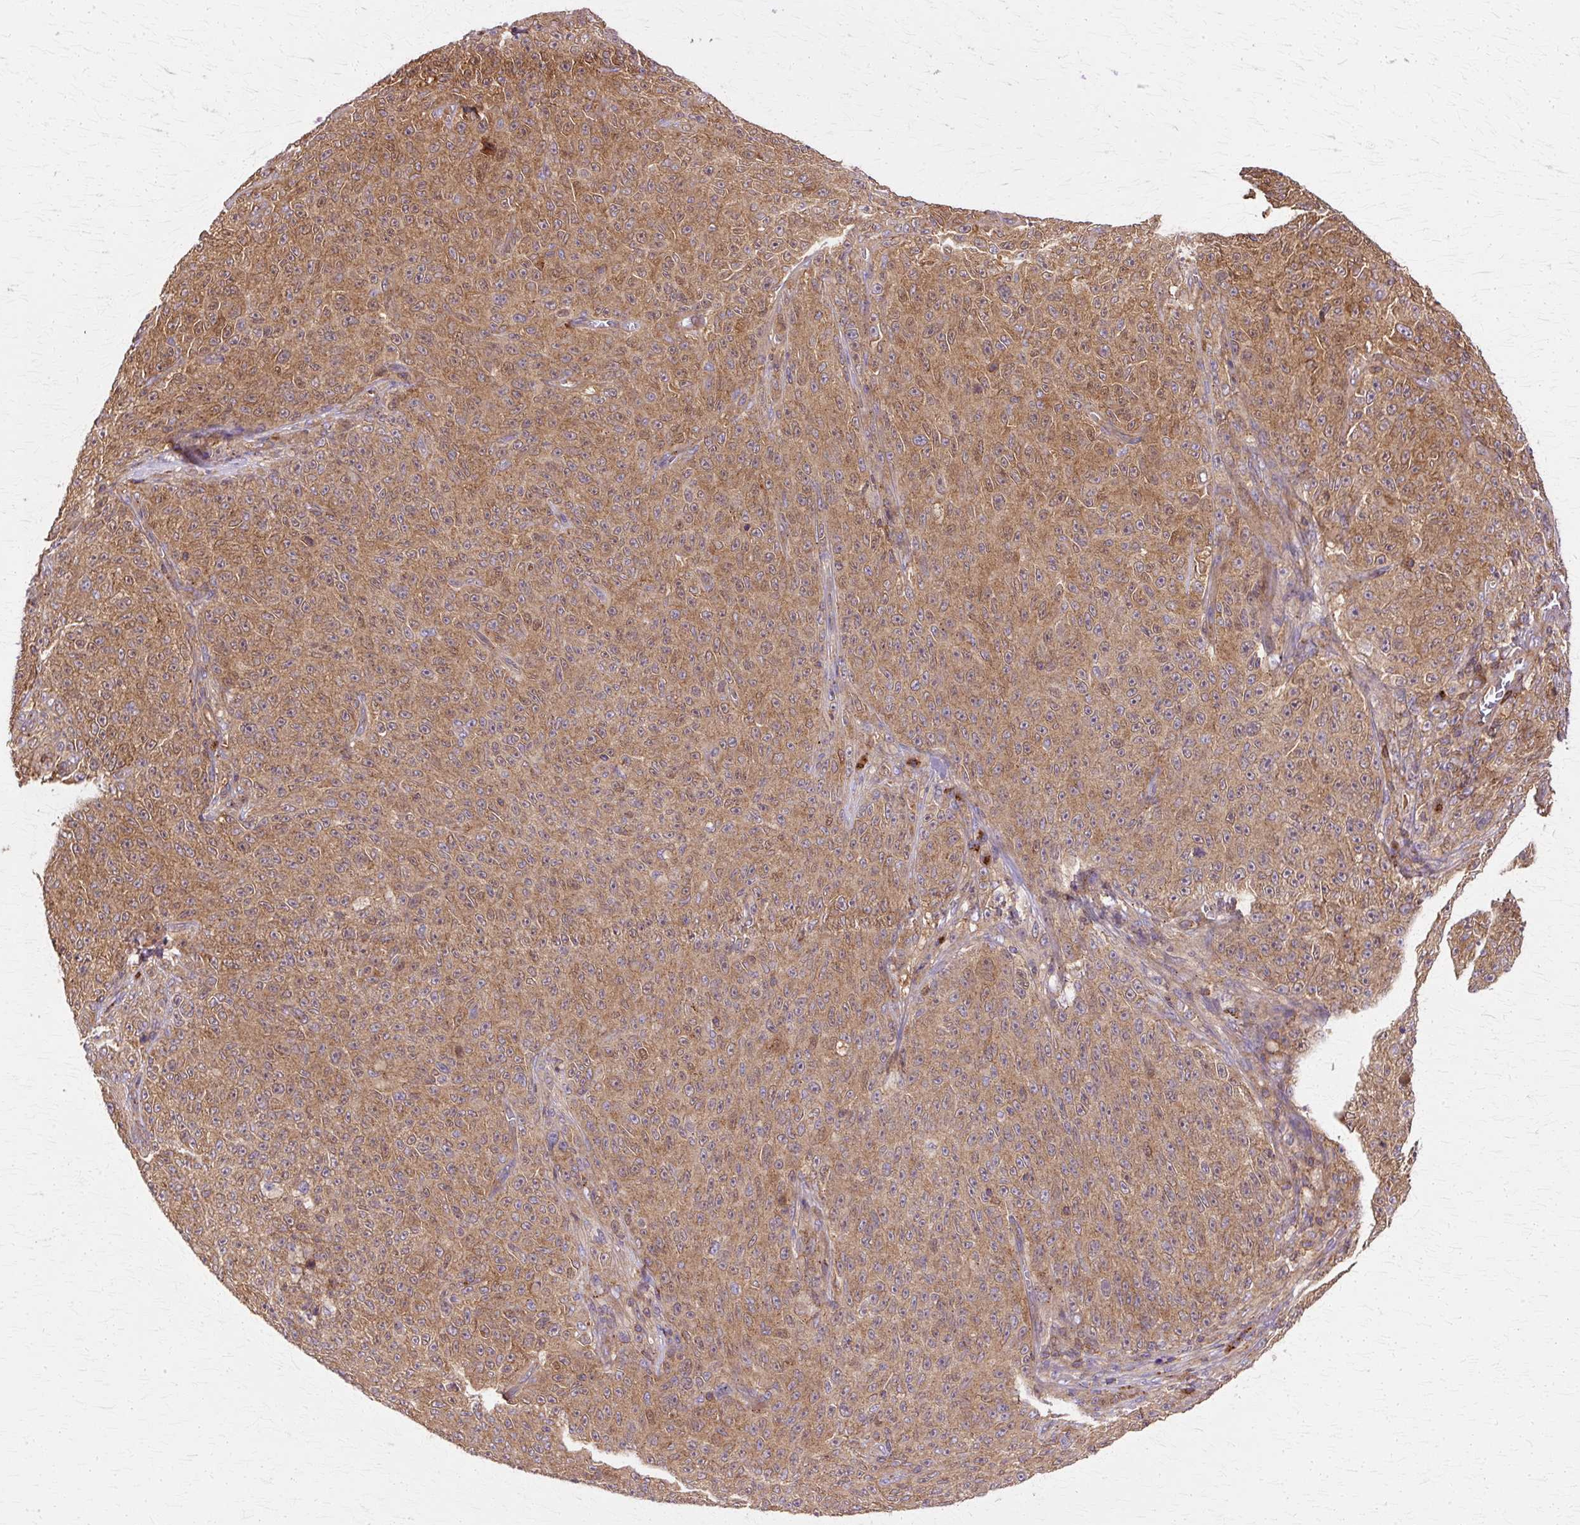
{"staining": {"intensity": "moderate", "quantity": ">75%", "location": "cytoplasmic/membranous,nuclear"}, "tissue": "melanoma", "cell_type": "Tumor cells", "image_type": "cancer", "snomed": [{"axis": "morphology", "description": "Malignant melanoma, NOS"}, {"axis": "topography", "description": "Skin"}], "caption": "Malignant melanoma stained with a brown dye shows moderate cytoplasmic/membranous and nuclear positive expression in about >75% of tumor cells.", "gene": "COPB1", "patient": {"sex": "female", "age": 82}}